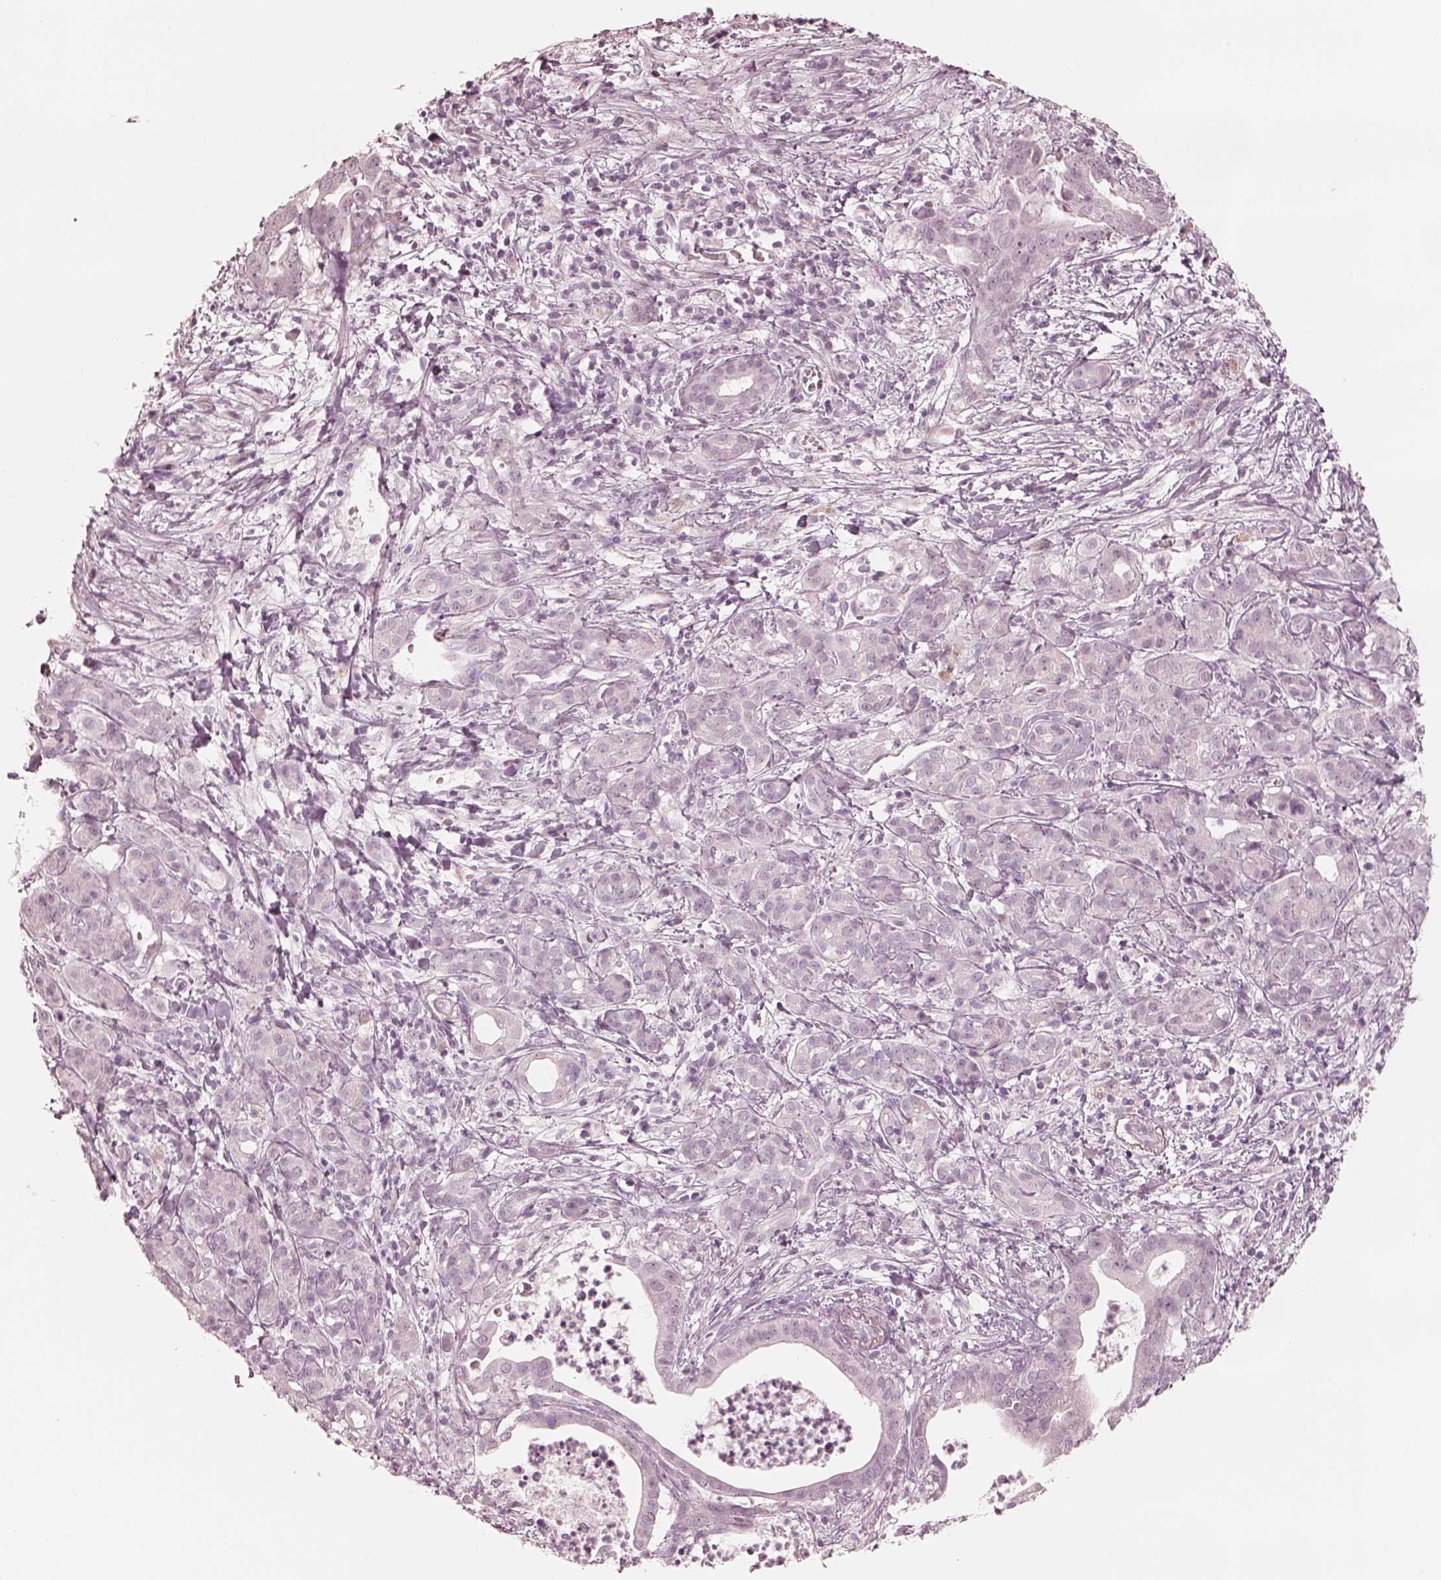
{"staining": {"intensity": "negative", "quantity": "none", "location": "none"}, "tissue": "pancreatic cancer", "cell_type": "Tumor cells", "image_type": "cancer", "snomed": [{"axis": "morphology", "description": "Adenocarcinoma, NOS"}, {"axis": "topography", "description": "Pancreas"}], "caption": "DAB (3,3'-diaminobenzidine) immunohistochemical staining of pancreatic adenocarcinoma exhibits no significant positivity in tumor cells.", "gene": "CALR3", "patient": {"sex": "male", "age": 61}}